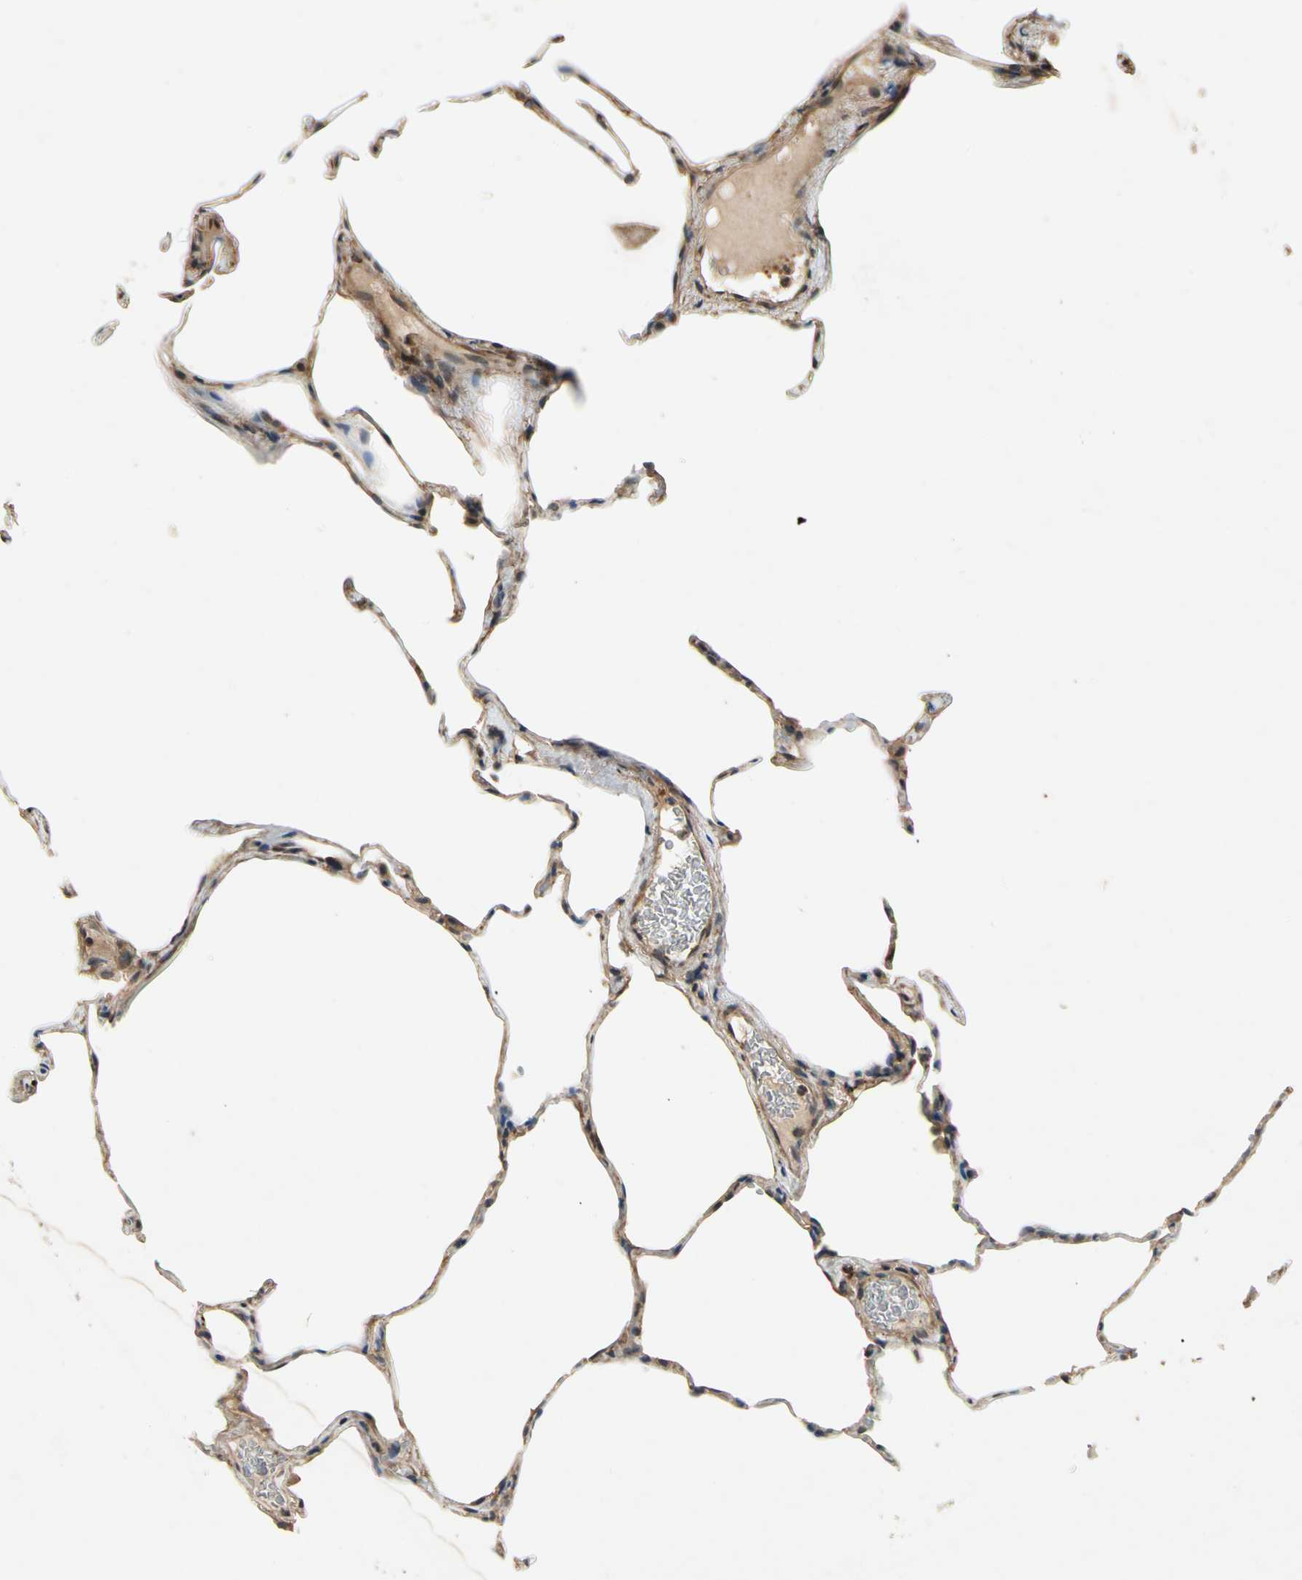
{"staining": {"intensity": "moderate", "quantity": ">75%", "location": "cytoplasmic/membranous"}, "tissue": "lung", "cell_type": "Alveolar cells", "image_type": "normal", "snomed": [{"axis": "morphology", "description": "Normal tissue, NOS"}, {"axis": "topography", "description": "Lung"}], "caption": "Immunohistochemistry (IHC) (DAB (3,3'-diaminobenzidine)) staining of benign human lung displays moderate cytoplasmic/membranous protein positivity in about >75% of alveolar cells. (DAB = brown stain, brightfield microscopy at high magnification).", "gene": "ROCK2", "patient": {"sex": "female", "age": 75}}